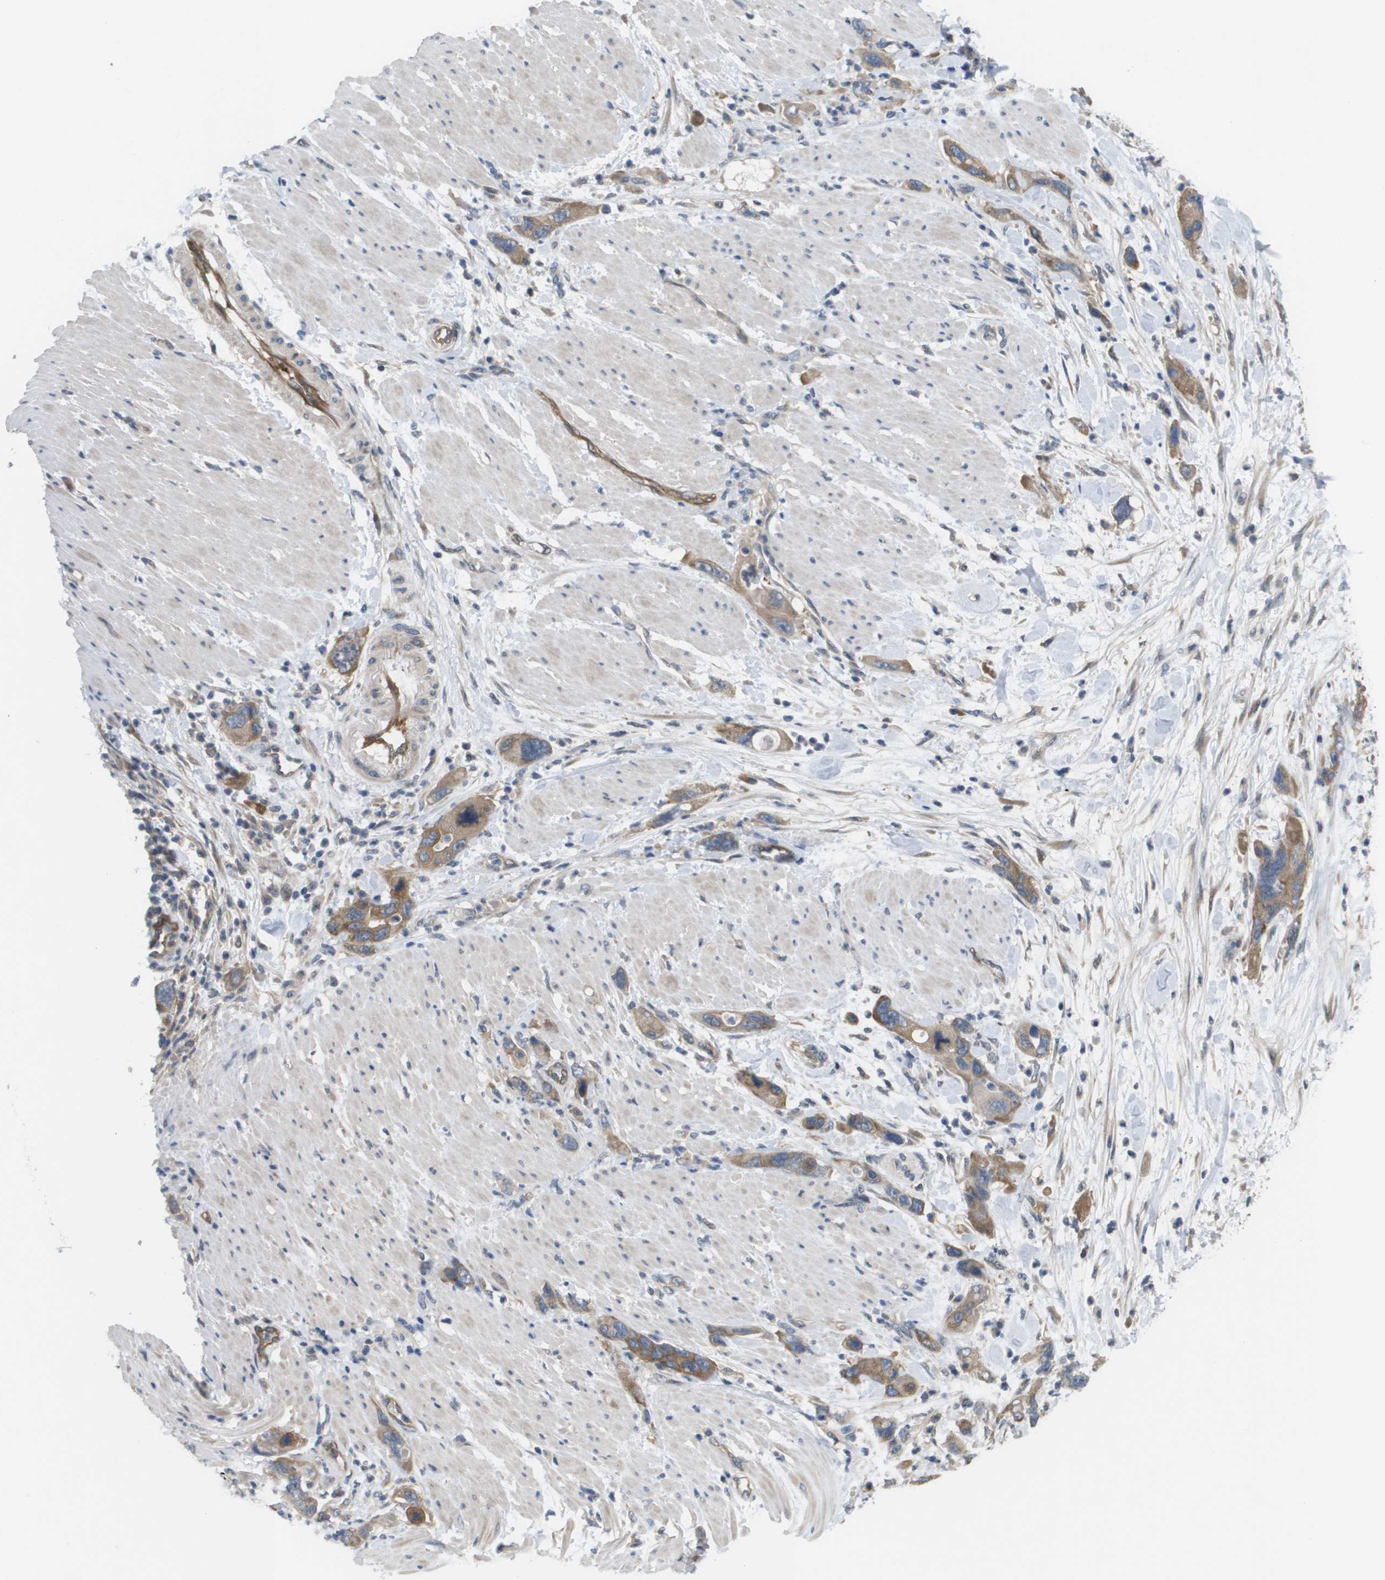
{"staining": {"intensity": "moderate", "quantity": ">75%", "location": "cytoplasmic/membranous"}, "tissue": "pancreatic cancer", "cell_type": "Tumor cells", "image_type": "cancer", "snomed": [{"axis": "morphology", "description": "Normal tissue, NOS"}, {"axis": "morphology", "description": "Adenocarcinoma, NOS"}, {"axis": "topography", "description": "Pancreas"}], "caption": "A medium amount of moderate cytoplasmic/membranous positivity is identified in about >75% of tumor cells in pancreatic cancer (adenocarcinoma) tissue. (brown staining indicates protein expression, while blue staining denotes nuclei).", "gene": "MARCHF8", "patient": {"sex": "female", "age": 71}}